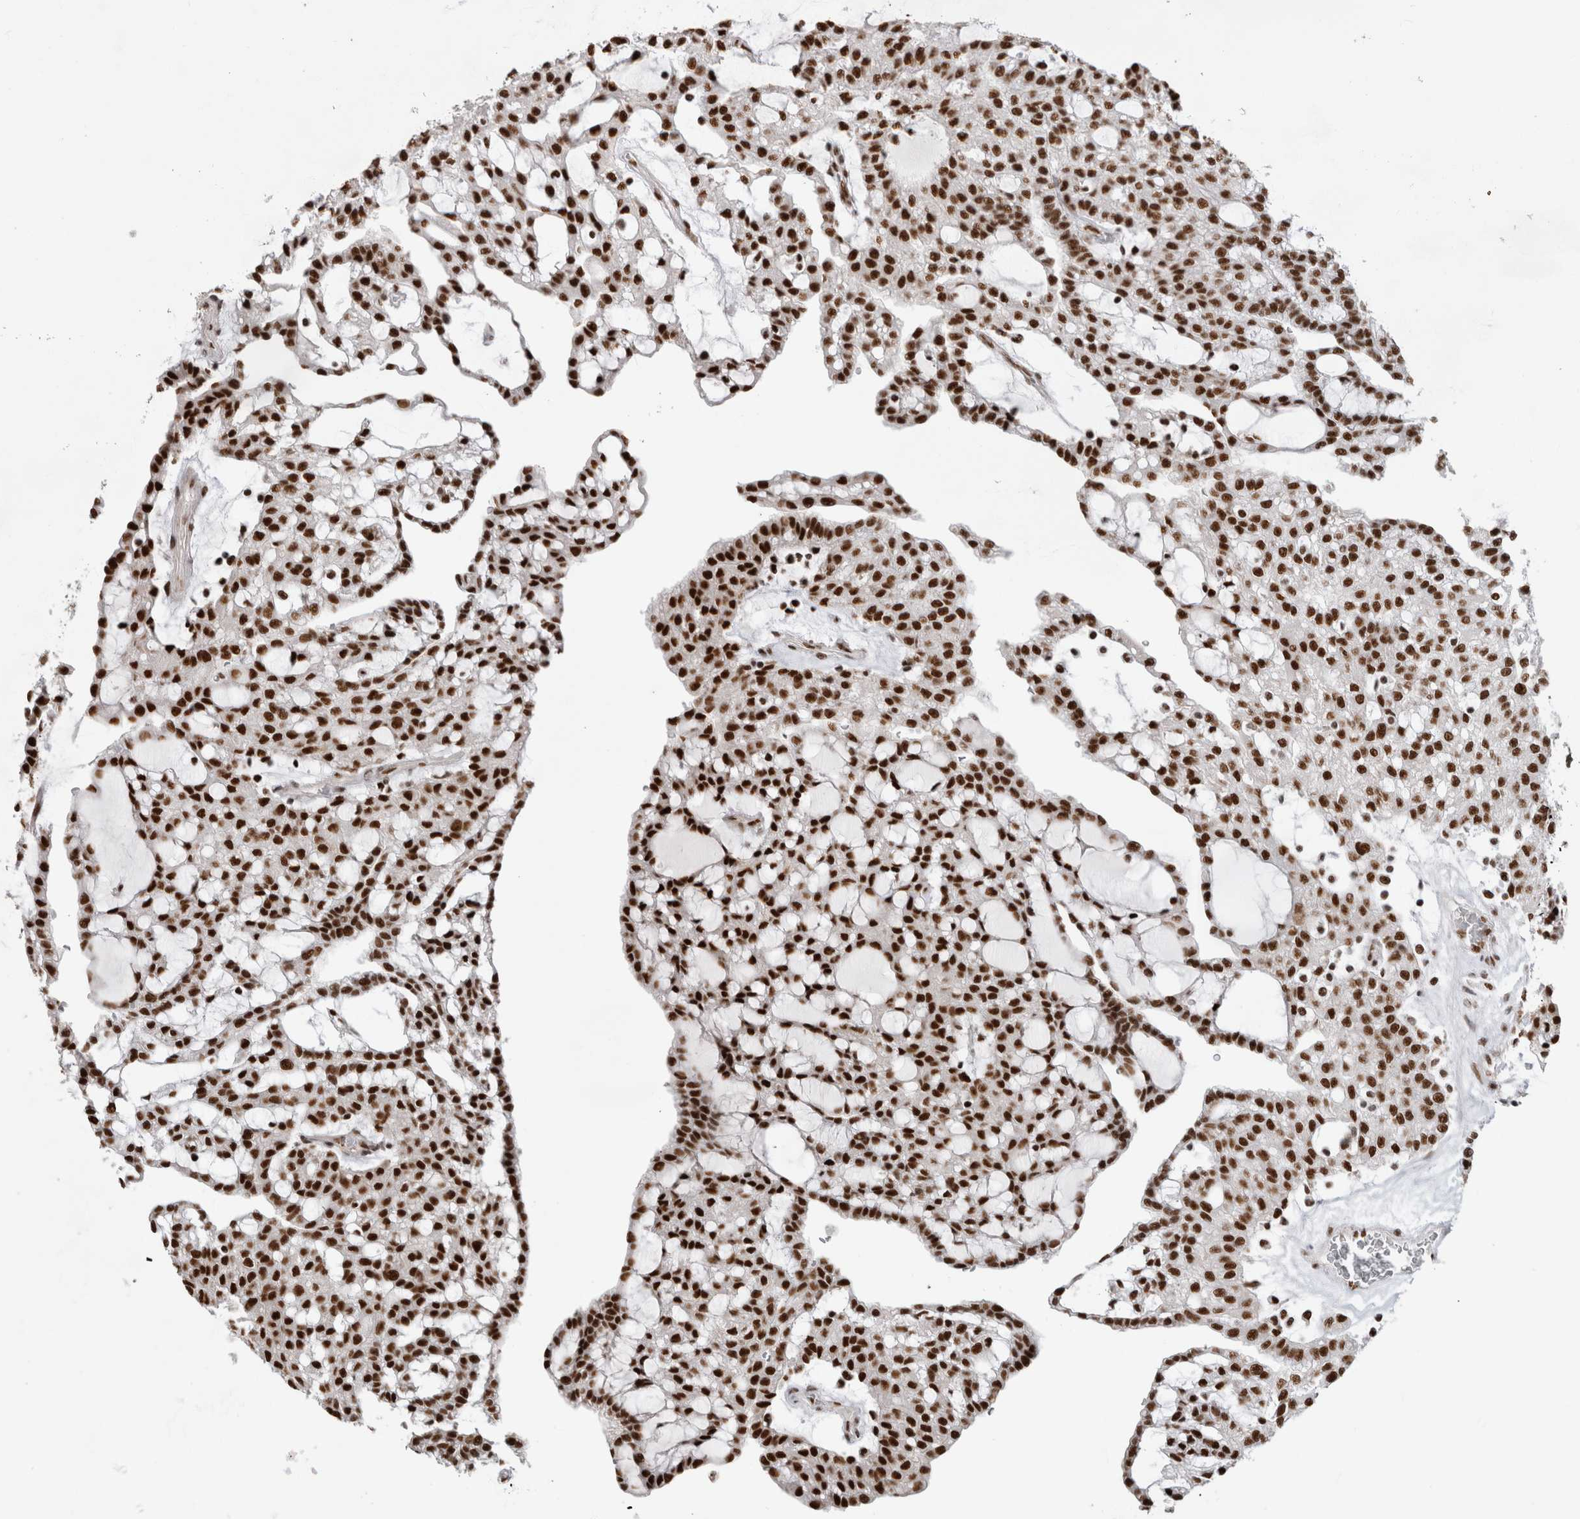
{"staining": {"intensity": "strong", "quantity": ">75%", "location": "nuclear"}, "tissue": "renal cancer", "cell_type": "Tumor cells", "image_type": "cancer", "snomed": [{"axis": "morphology", "description": "Adenocarcinoma, NOS"}, {"axis": "topography", "description": "Kidney"}], "caption": "A high-resolution image shows immunohistochemistry staining of adenocarcinoma (renal), which displays strong nuclear staining in about >75% of tumor cells. (IHC, brightfield microscopy, high magnification).", "gene": "EYA2", "patient": {"sex": "male", "age": 63}}